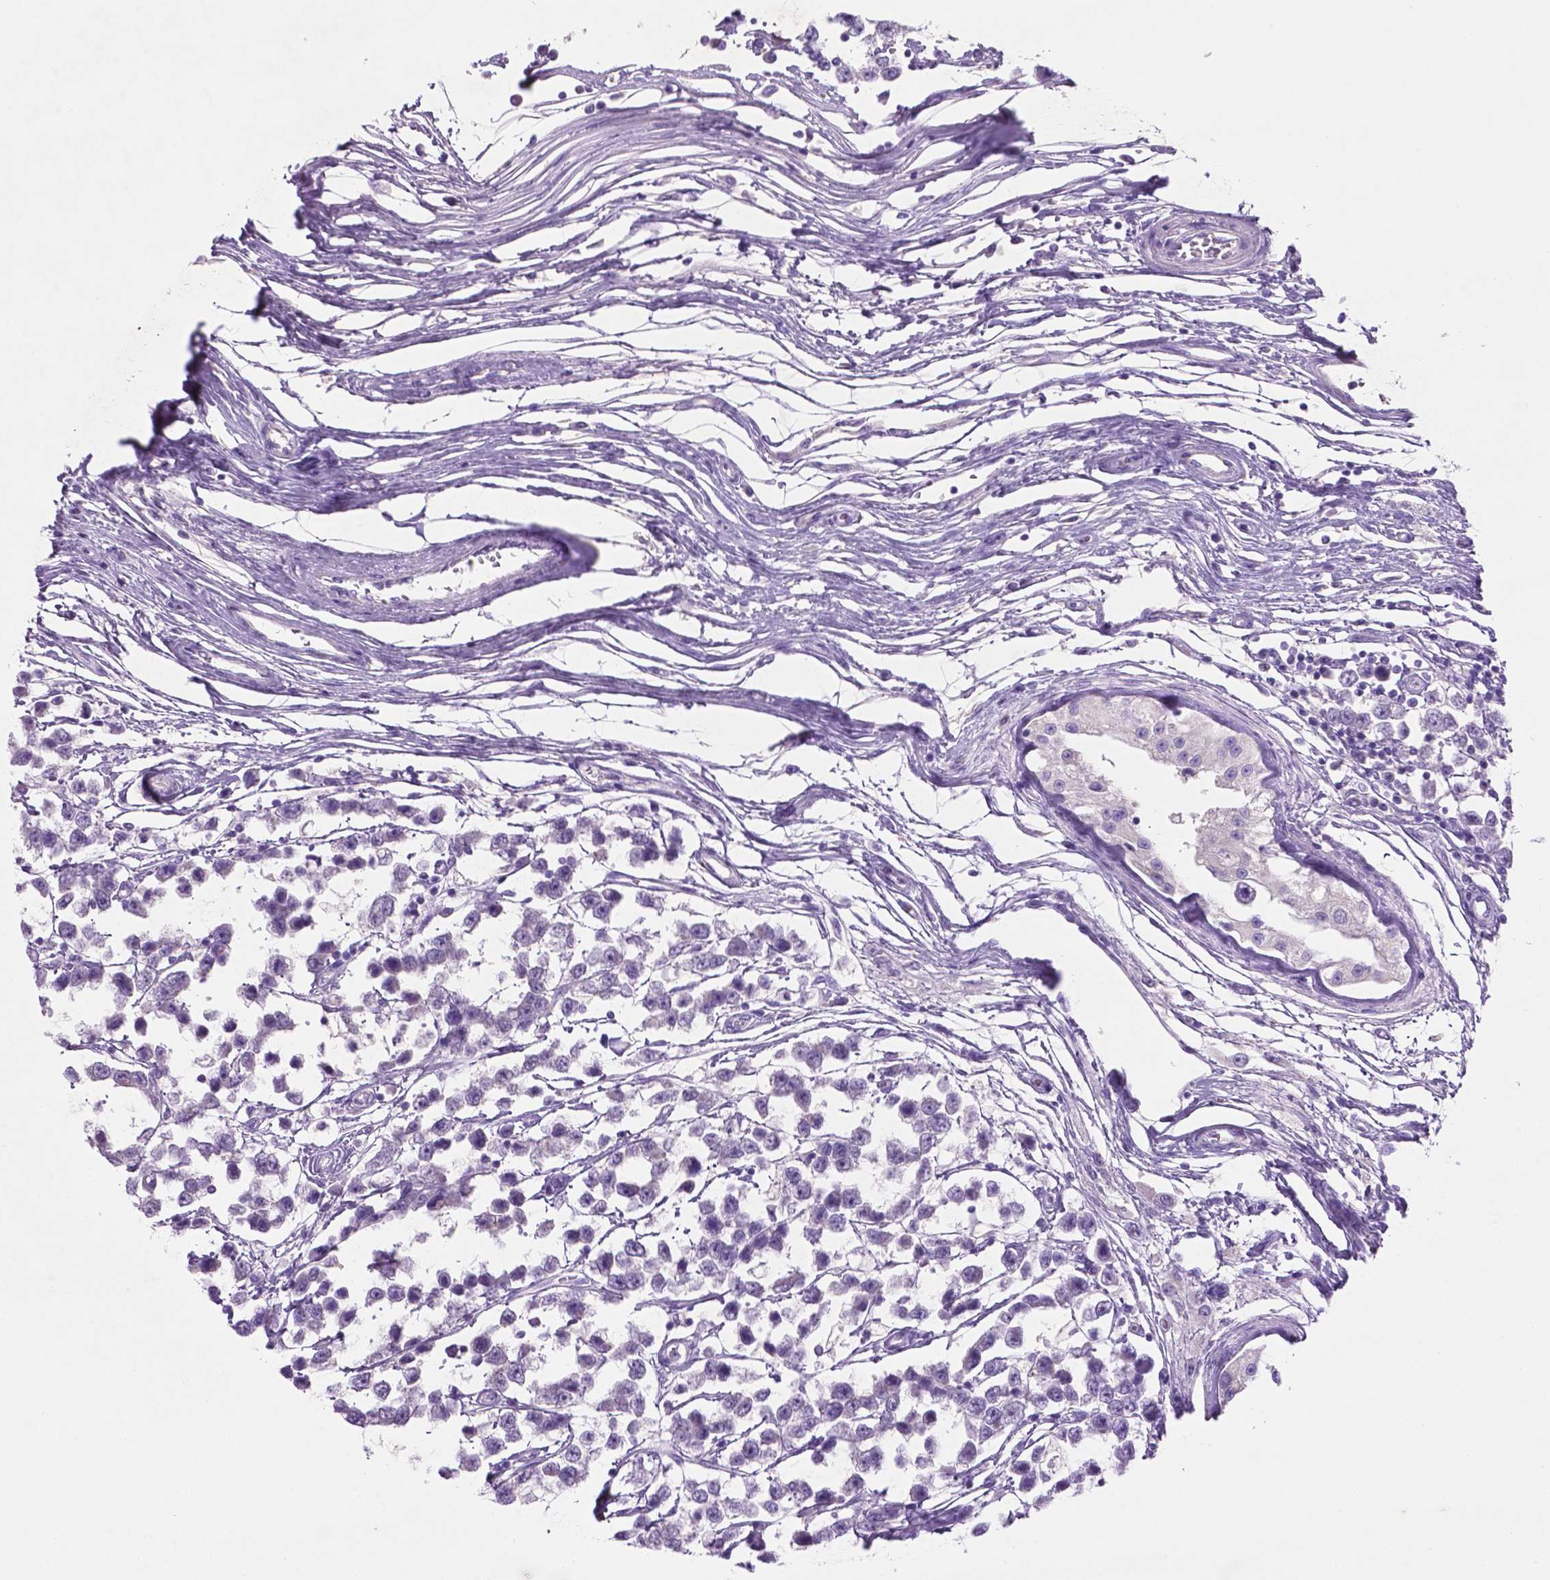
{"staining": {"intensity": "negative", "quantity": "none", "location": "none"}, "tissue": "testis cancer", "cell_type": "Tumor cells", "image_type": "cancer", "snomed": [{"axis": "morphology", "description": "Seminoma, NOS"}, {"axis": "topography", "description": "Testis"}], "caption": "The image shows no significant staining in tumor cells of testis cancer.", "gene": "POU4F1", "patient": {"sex": "male", "age": 34}}